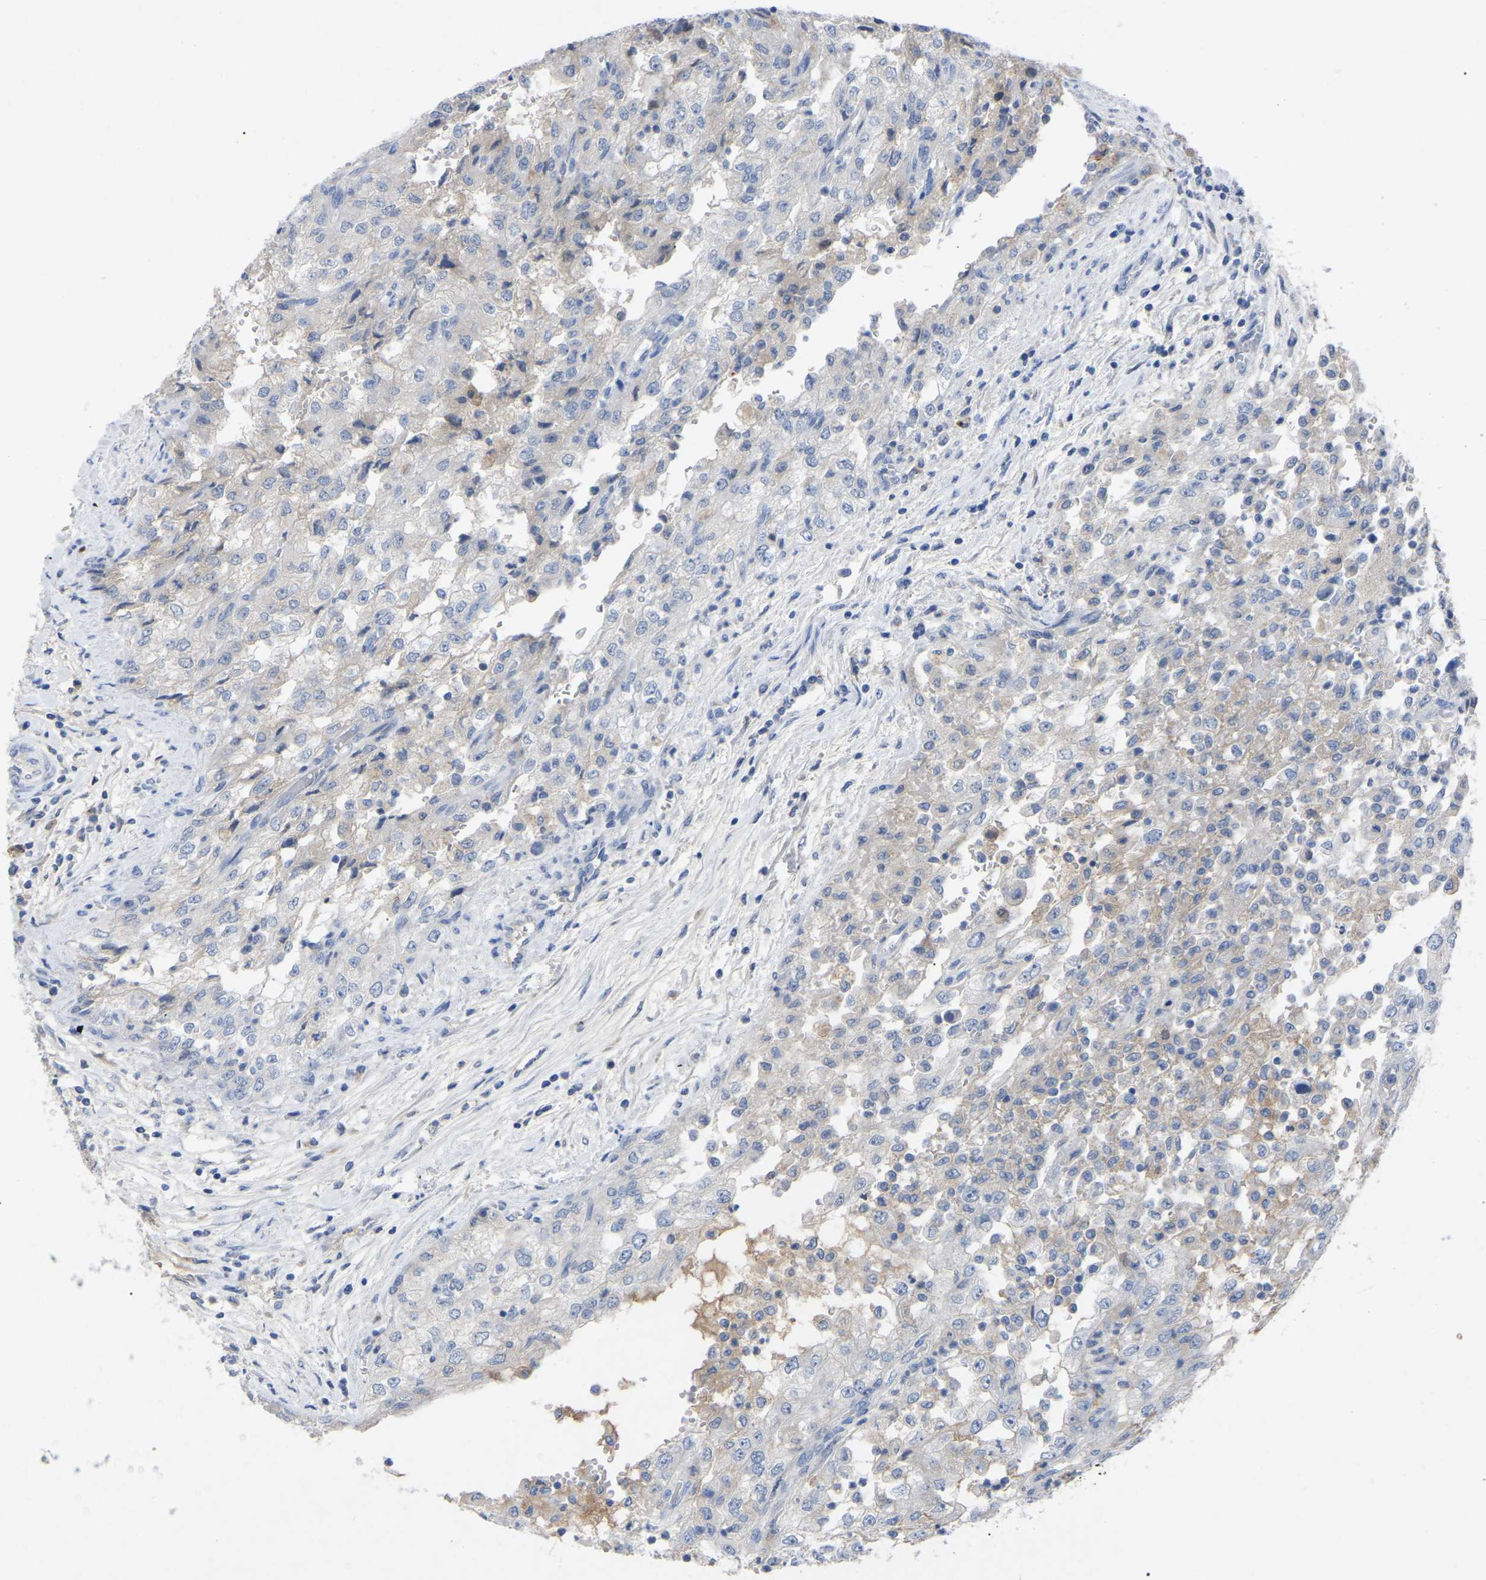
{"staining": {"intensity": "negative", "quantity": "none", "location": "none"}, "tissue": "renal cancer", "cell_type": "Tumor cells", "image_type": "cancer", "snomed": [{"axis": "morphology", "description": "Adenocarcinoma, NOS"}, {"axis": "topography", "description": "Kidney"}], "caption": "Immunohistochemistry of renal cancer exhibits no staining in tumor cells.", "gene": "SMPD2", "patient": {"sex": "female", "age": 54}}